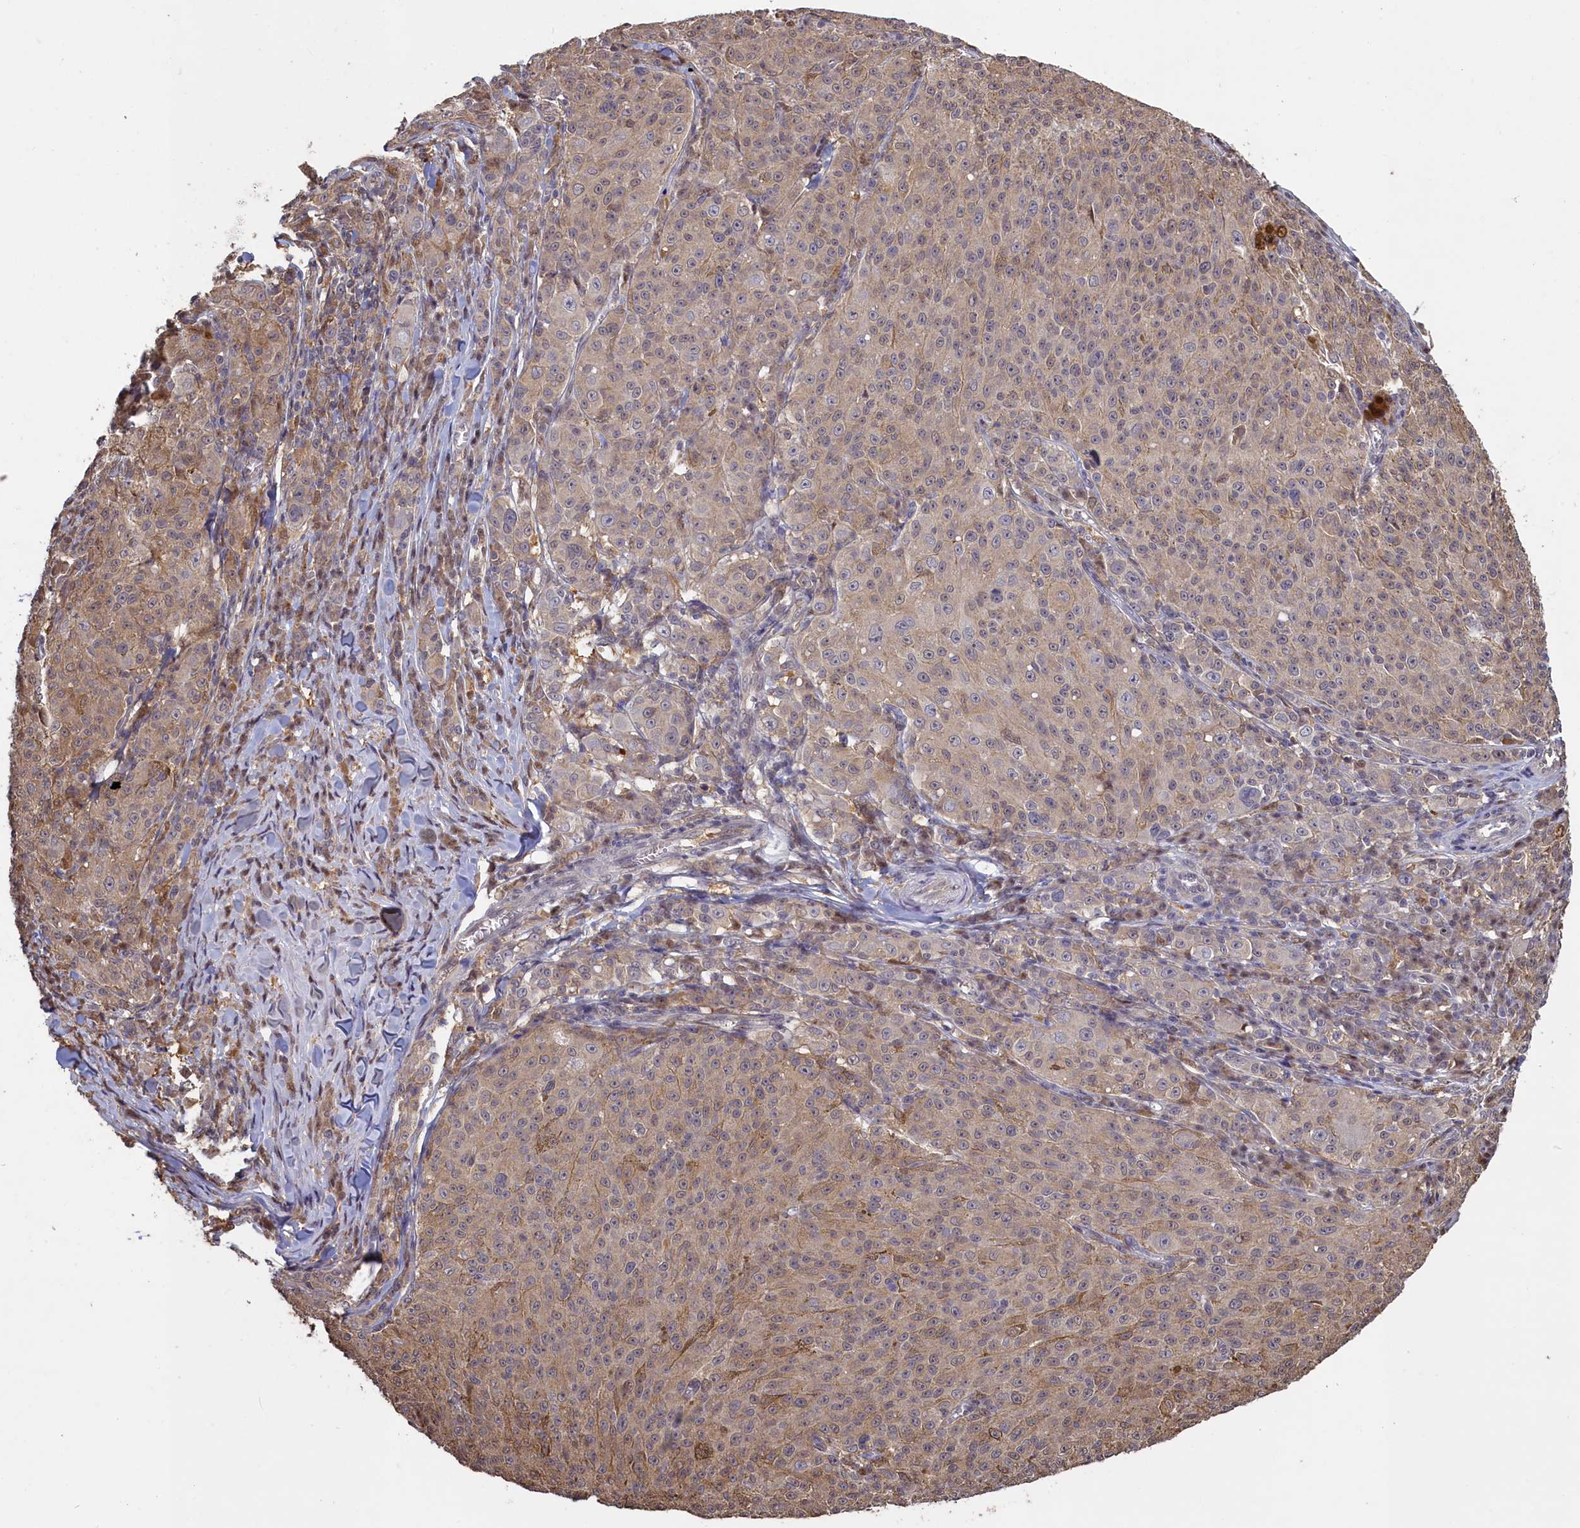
{"staining": {"intensity": "weak", "quantity": "<25%", "location": "cytoplasmic/membranous"}, "tissue": "melanoma", "cell_type": "Tumor cells", "image_type": "cancer", "snomed": [{"axis": "morphology", "description": "Malignant melanoma, NOS"}, {"axis": "topography", "description": "Skin"}], "caption": "IHC image of malignant melanoma stained for a protein (brown), which reveals no expression in tumor cells.", "gene": "UCHL3", "patient": {"sex": "female", "age": 52}}